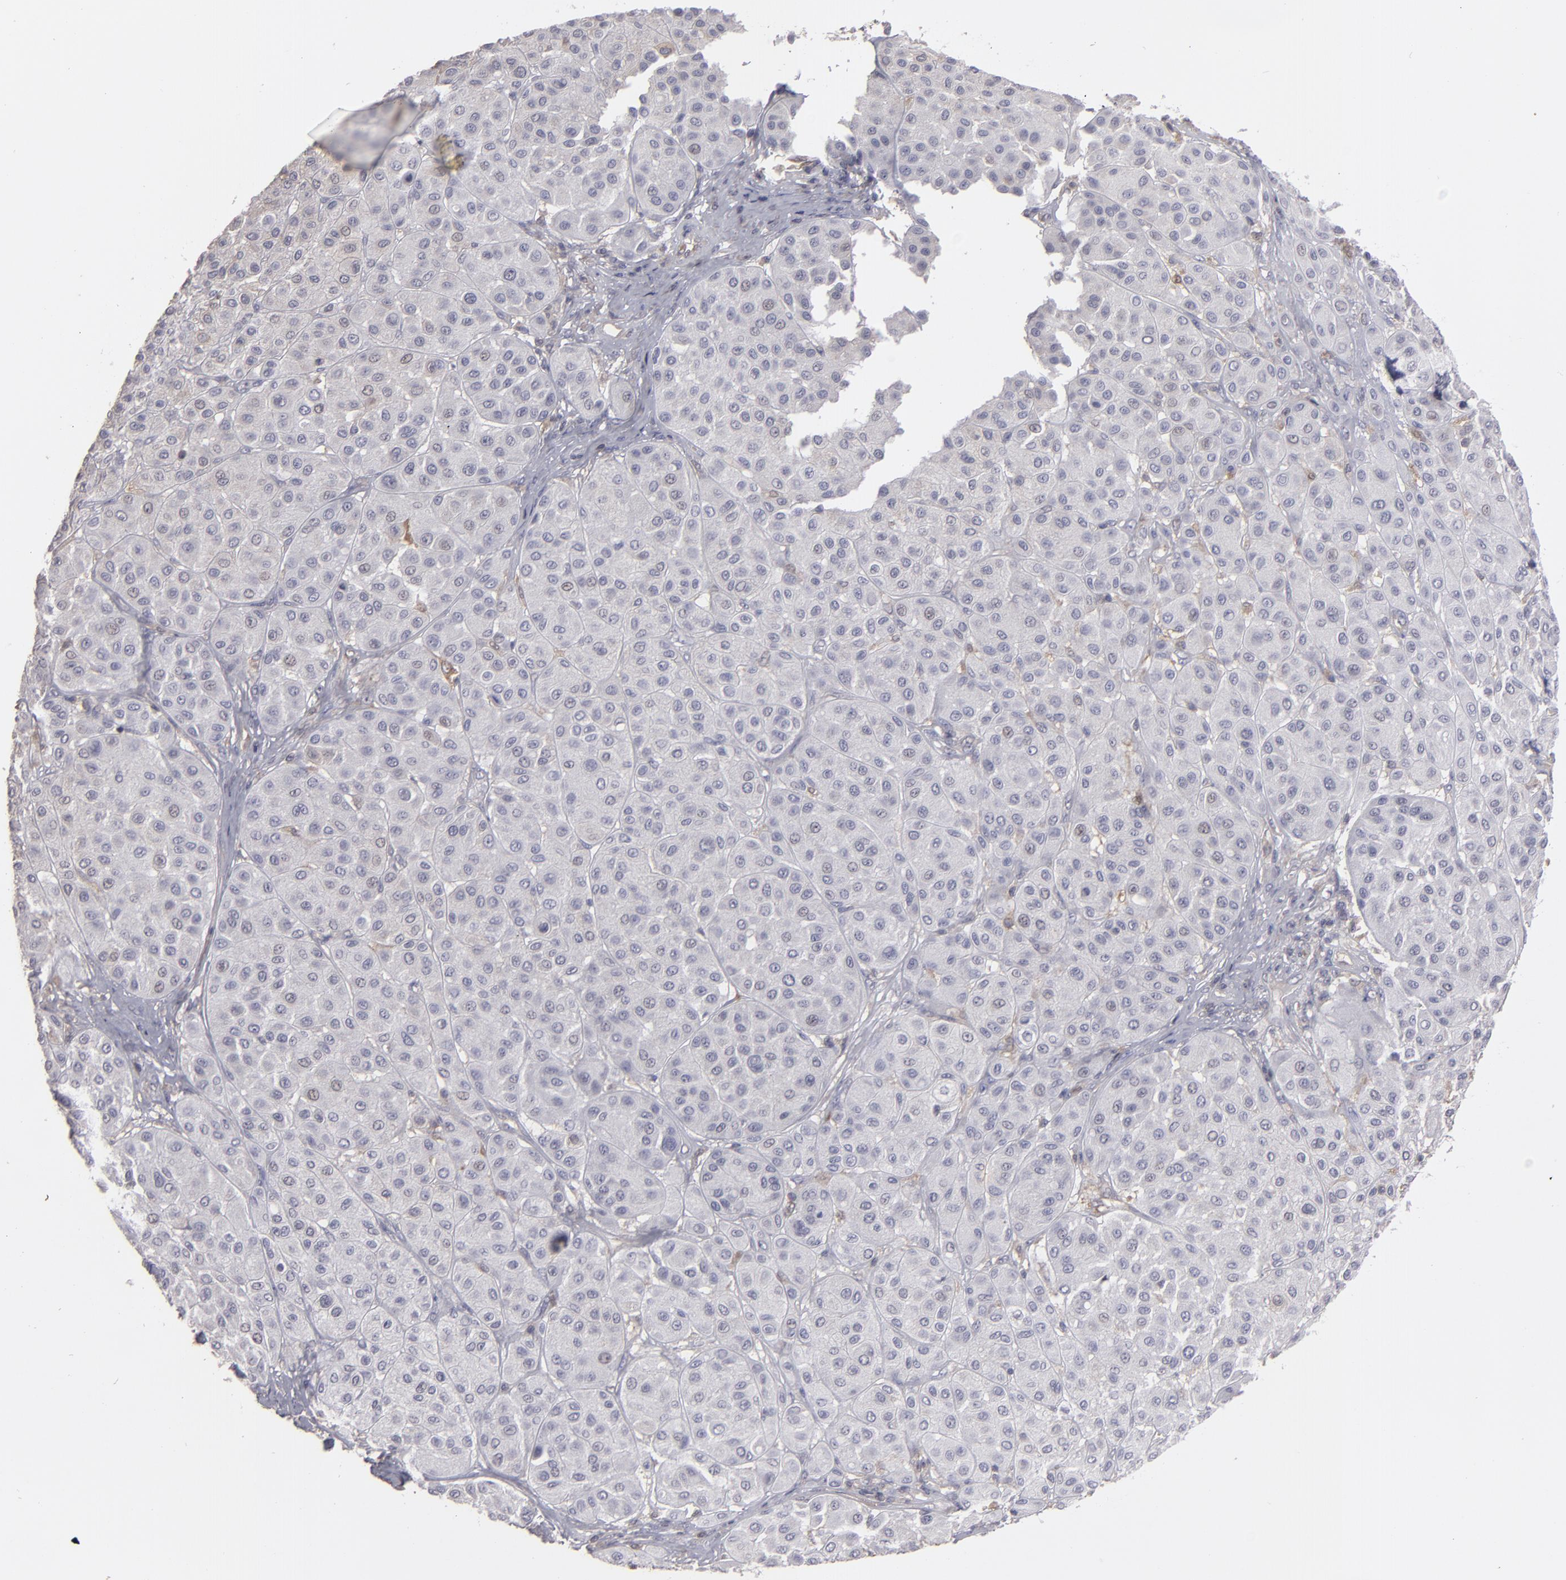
{"staining": {"intensity": "moderate", "quantity": "<25%", "location": "cytoplasmic/membranous"}, "tissue": "melanoma", "cell_type": "Tumor cells", "image_type": "cancer", "snomed": [{"axis": "morphology", "description": "Normal tissue, NOS"}, {"axis": "morphology", "description": "Malignant melanoma, Metastatic site"}, {"axis": "topography", "description": "Skin"}], "caption": "Moderate cytoplasmic/membranous protein staining is appreciated in approximately <25% of tumor cells in melanoma. (Stains: DAB (3,3'-diaminobenzidine) in brown, nuclei in blue, Microscopy: brightfield microscopy at high magnification).", "gene": "SEMA3G", "patient": {"sex": "male", "age": 41}}